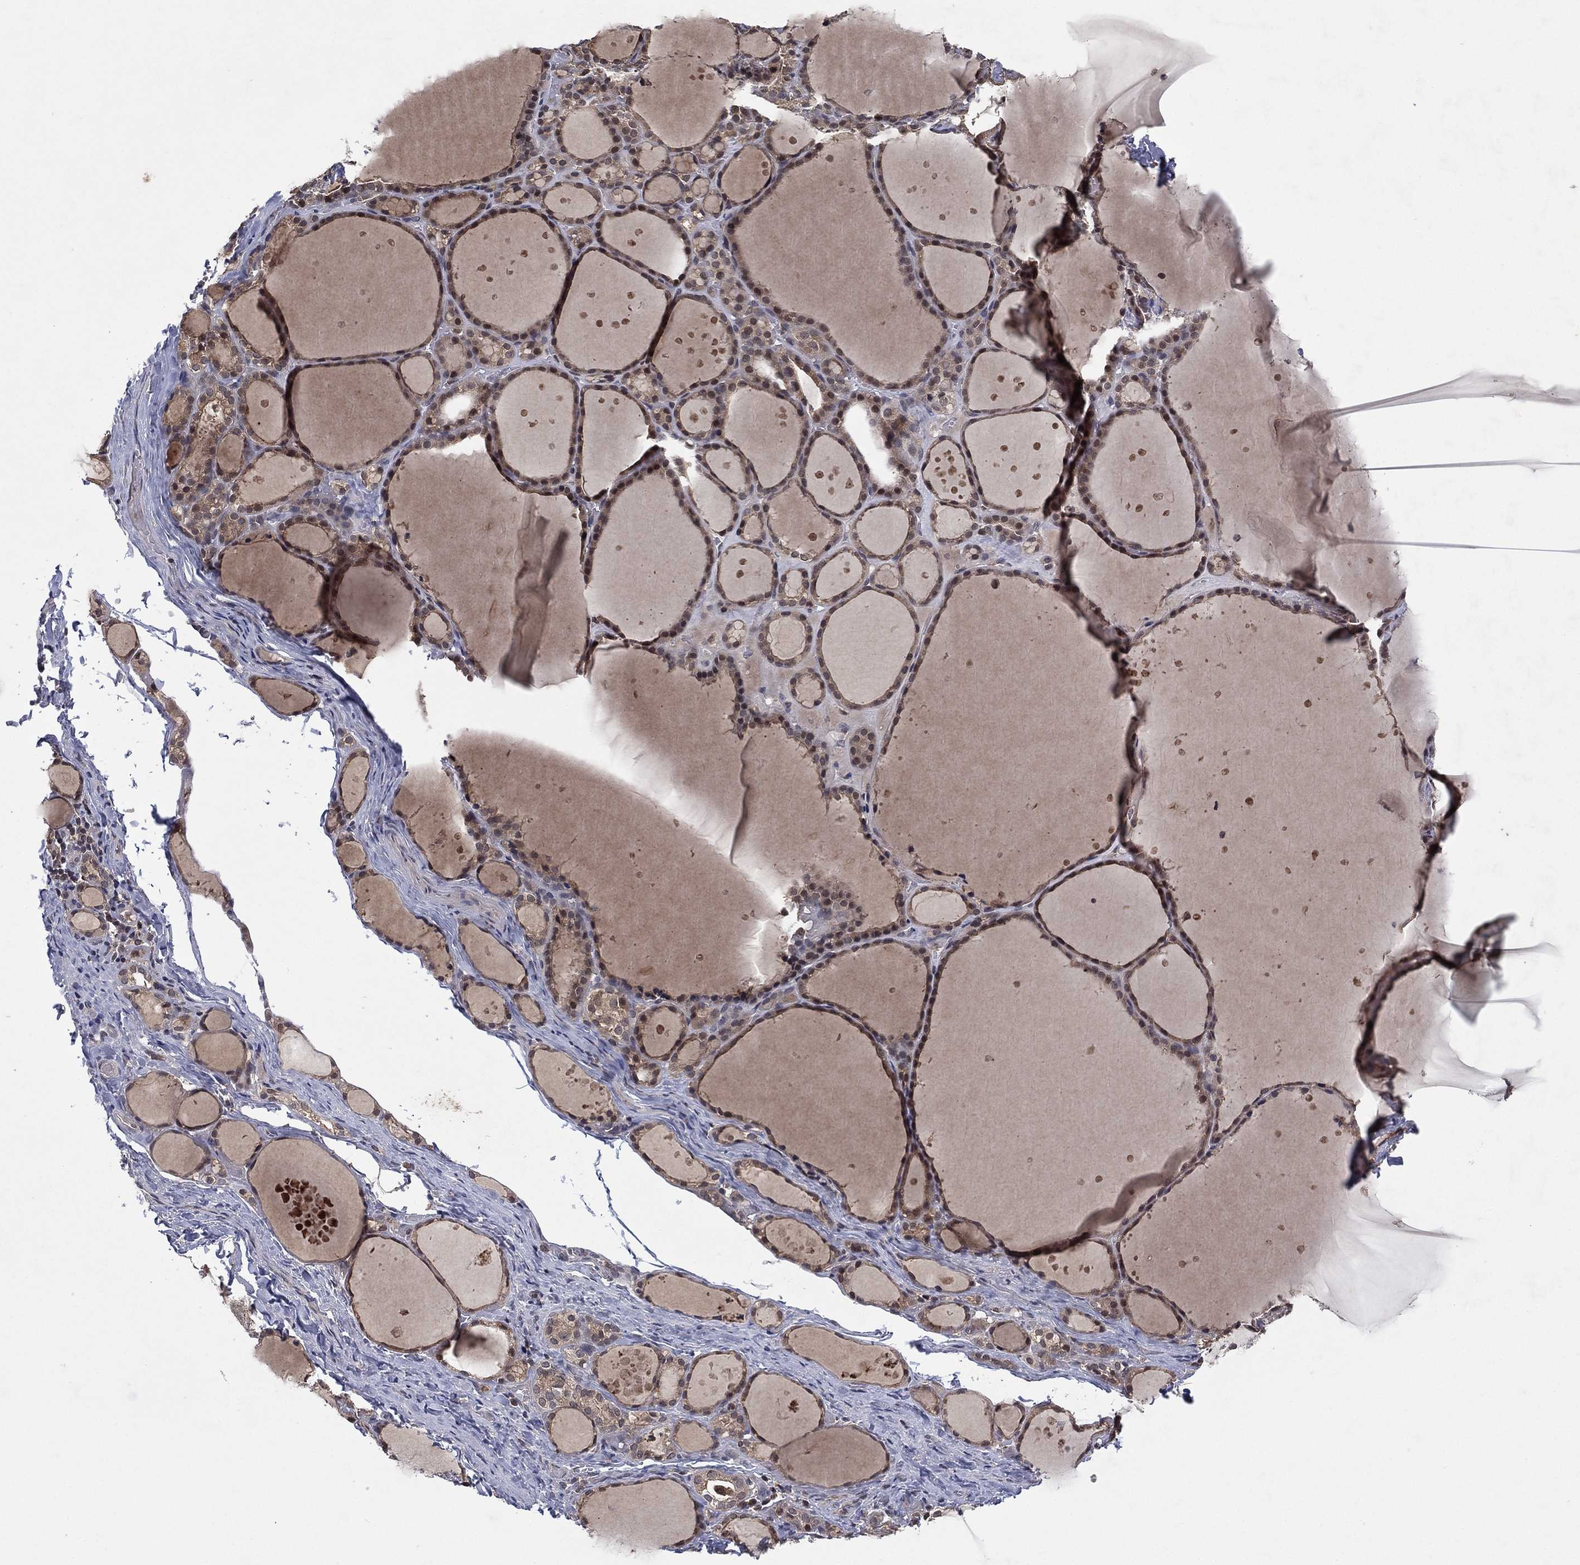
{"staining": {"intensity": "weak", "quantity": "25%-75%", "location": "cytoplasmic/membranous"}, "tissue": "thyroid gland", "cell_type": "Glandular cells", "image_type": "normal", "snomed": [{"axis": "morphology", "description": "Normal tissue, NOS"}, {"axis": "topography", "description": "Thyroid gland"}], "caption": "A micrograph of human thyroid gland stained for a protein demonstrates weak cytoplasmic/membranous brown staining in glandular cells.", "gene": "ATG4B", "patient": {"sex": "male", "age": 68}}